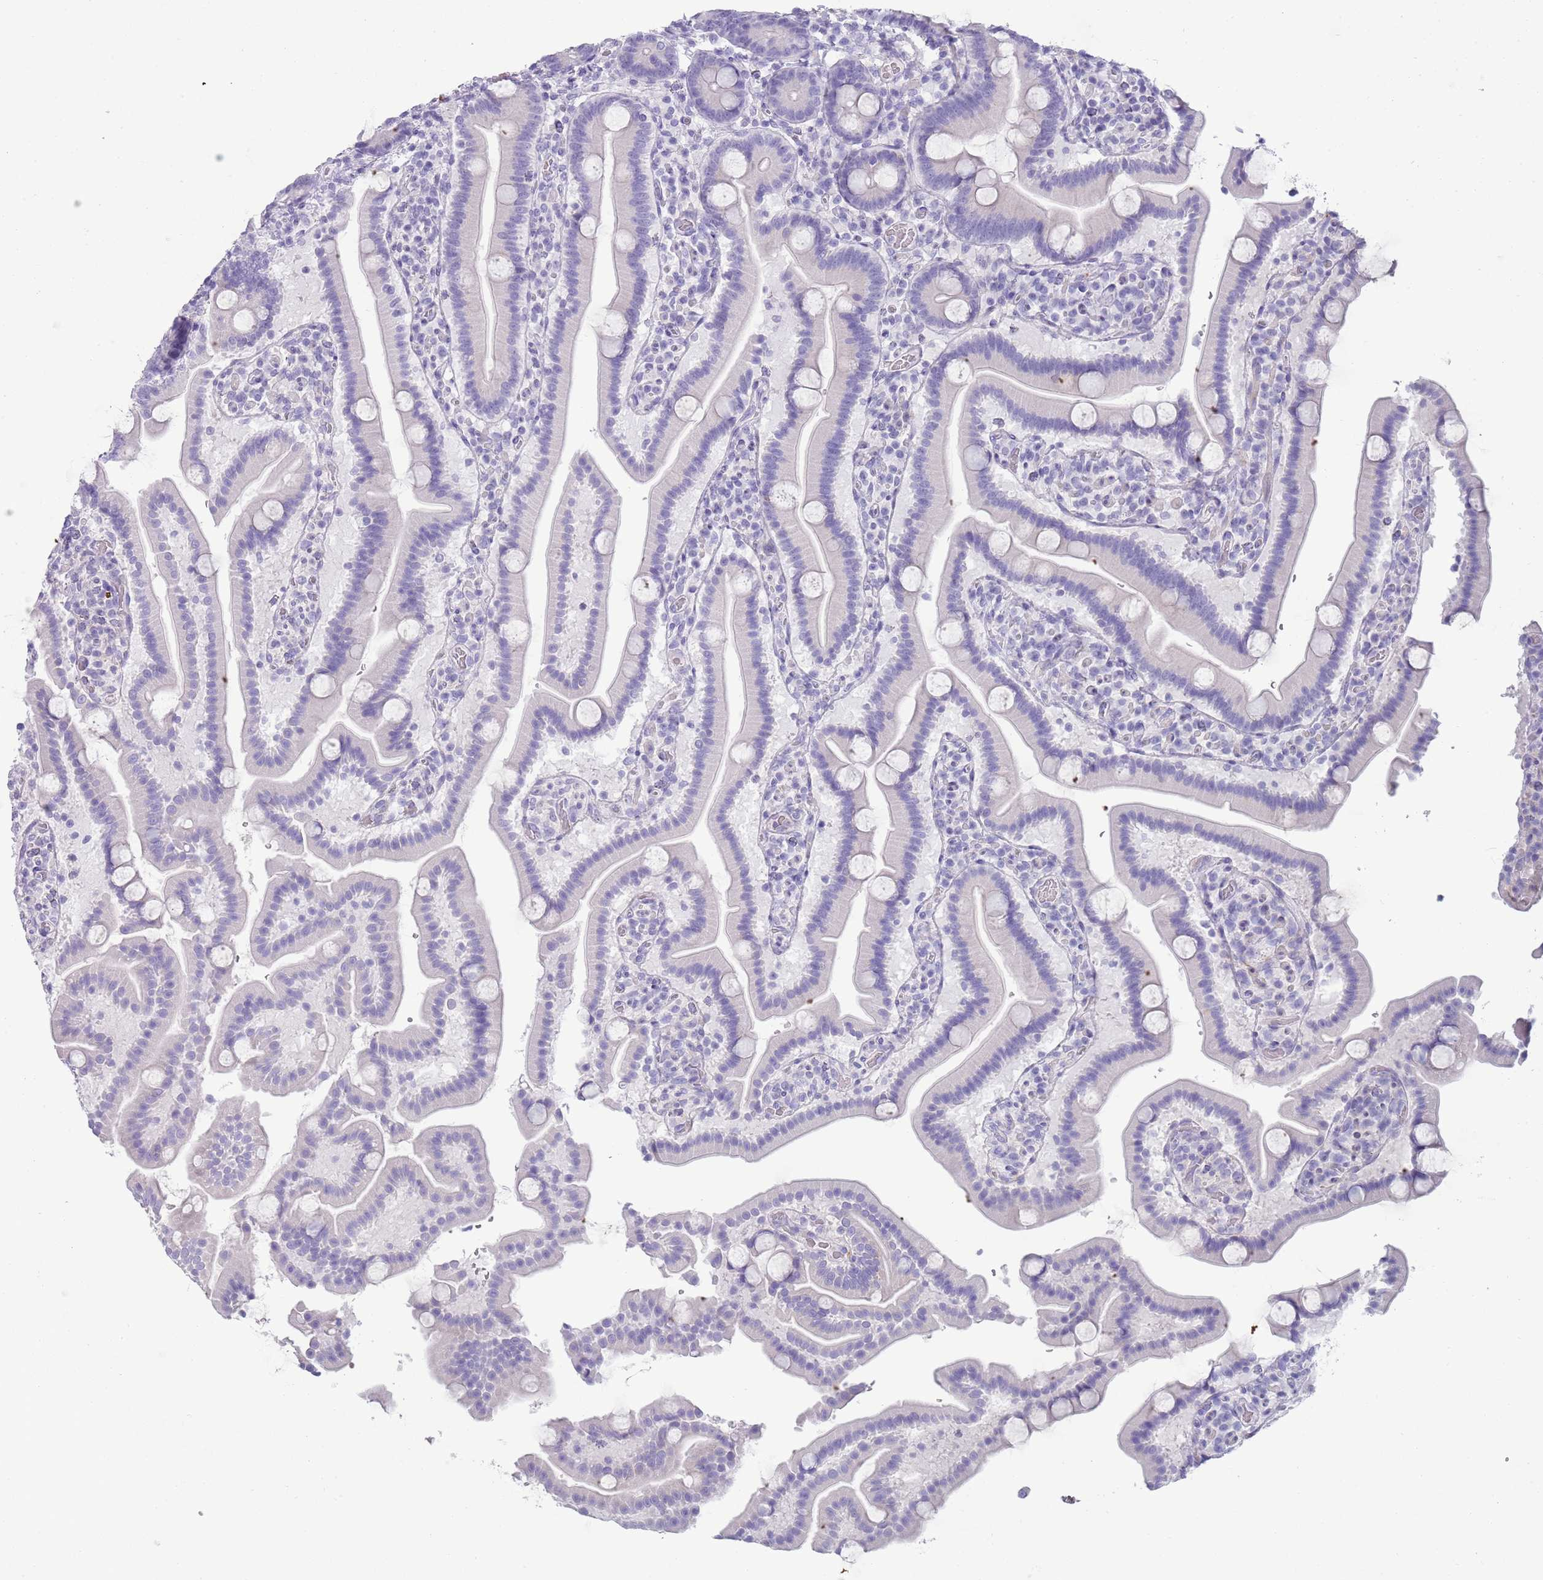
{"staining": {"intensity": "negative", "quantity": "none", "location": "none"}, "tissue": "duodenum", "cell_type": "Glandular cells", "image_type": "normal", "snomed": [{"axis": "morphology", "description": "Normal tissue, NOS"}, {"axis": "topography", "description": "Duodenum"}], "caption": "DAB (3,3'-diaminobenzidine) immunohistochemical staining of normal human duodenum displays no significant expression in glandular cells.", "gene": "ENSG00000271254", "patient": {"sex": "male", "age": 55}}